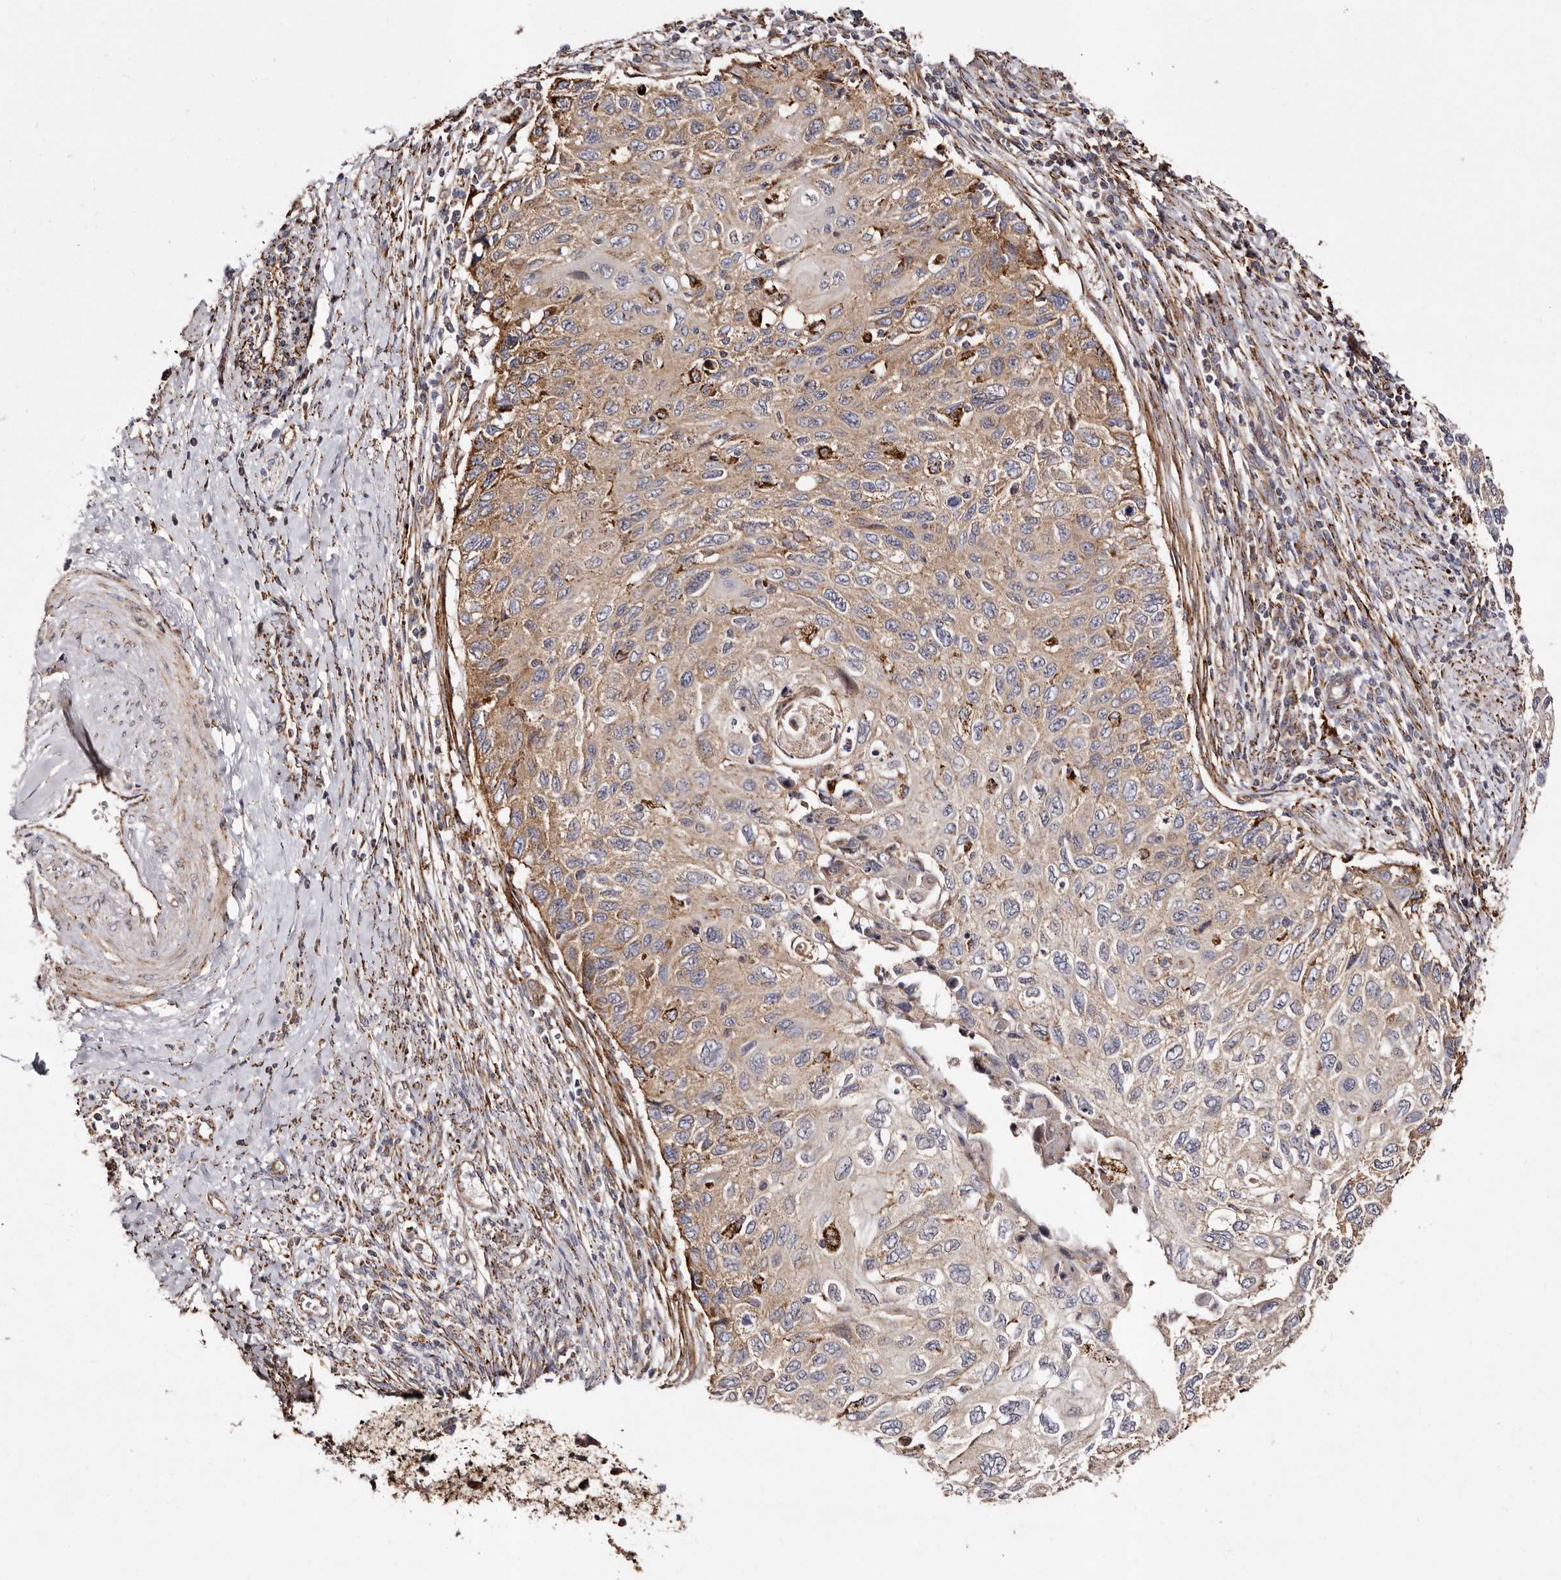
{"staining": {"intensity": "weak", "quantity": ">75%", "location": "cytoplasmic/membranous"}, "tissue": "cervical cancer", "cell_type": "Tumor cells", "image_type": "cancer", "snomed": [{"axis": "morphology", "description": "Squamous cell carcinoma, NOS"}, {"axis": "topography", "description": "Cervix"}], "caption": "Immunohistochemistry of cervical squamous cell carcinoma reveals low levels of weak cytoplasmic/membranous staining in about >75% of tumor cells.", "gene": "LUZP1", "patient": {"sex": "female", "age": 70}}